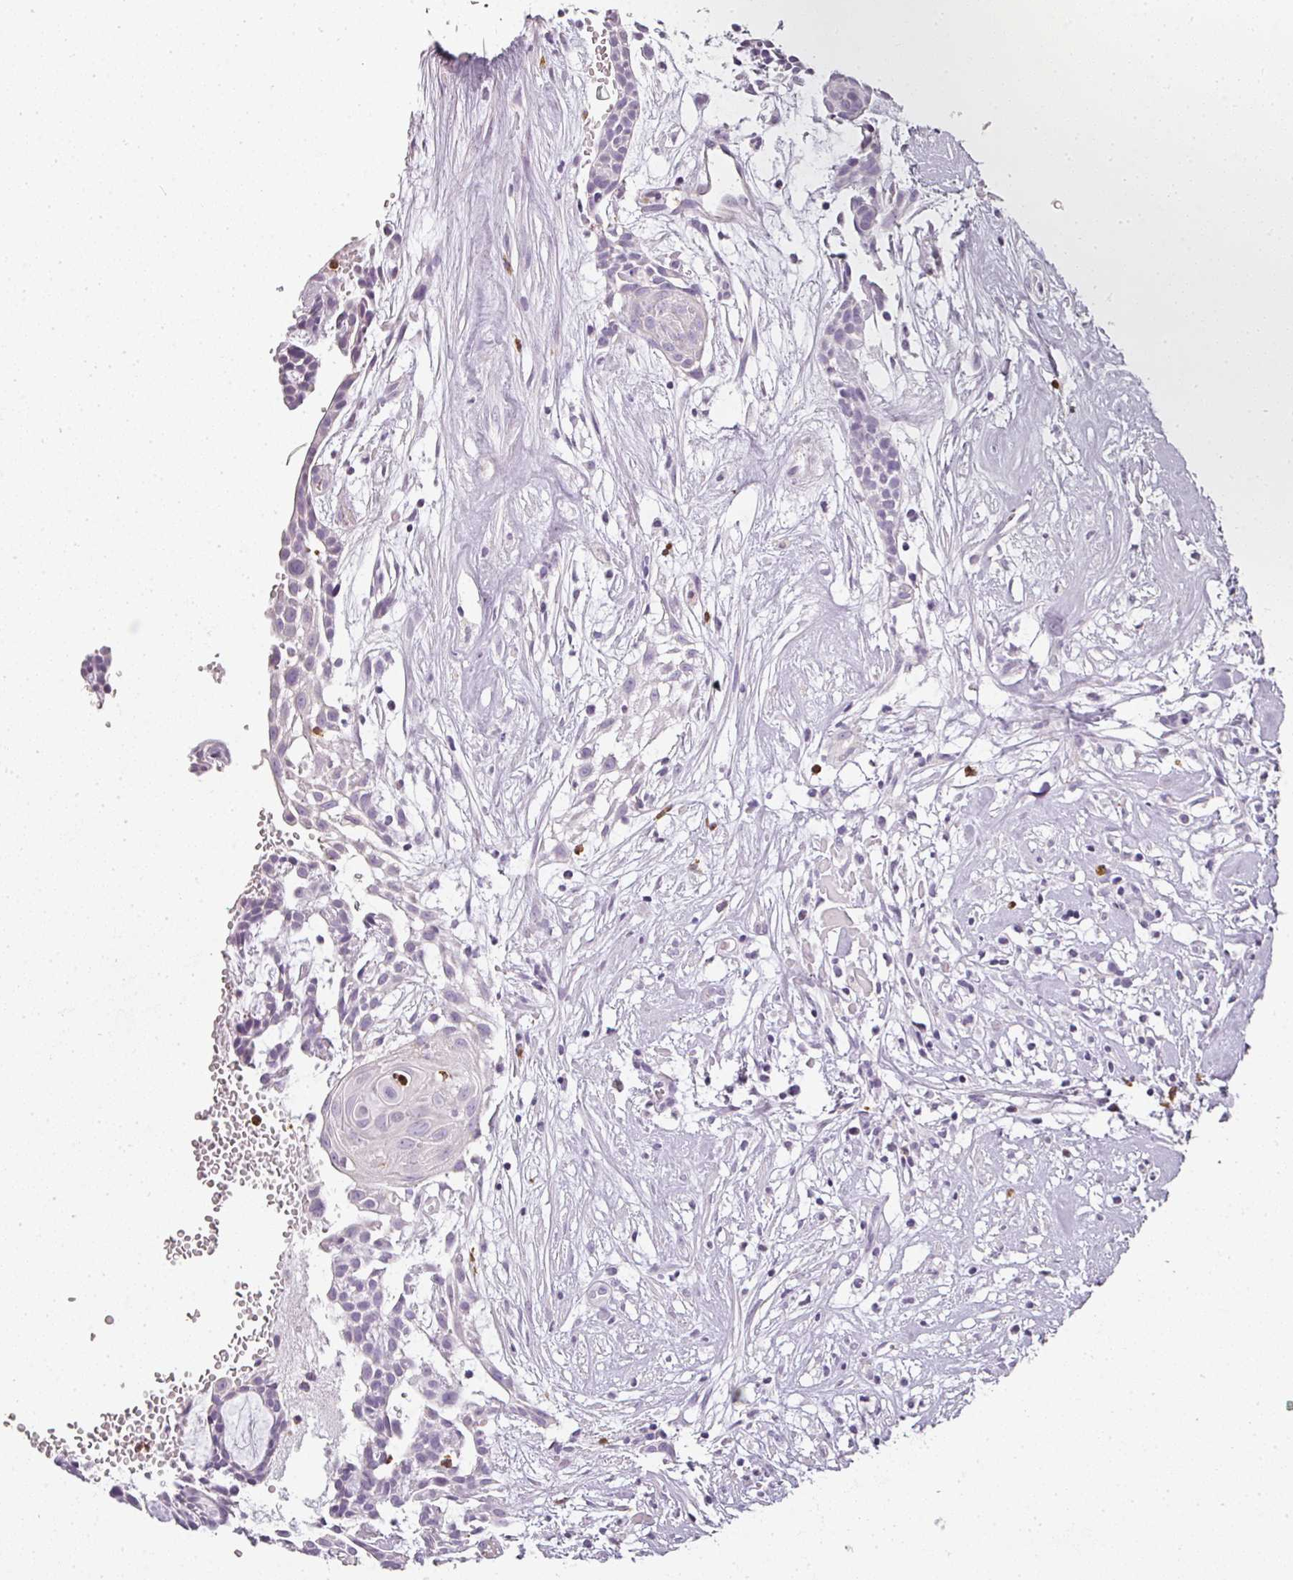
{"staining": {"intensity": "negative", "quantity": "none", "location": "none"}, "tissue": "head and neck cancer", "cell_type": "Tumor cells", "image_type": "cancer", "snomed": [{"axis": "morphology", "description": "Adenocarcinoma, NOS"}, {"axis": "topography", "description": "Subcutis"}, {"axis": "topography", "description": "Head-Neck"}], "caption": "Immunohistochemistry (IHC) histopathology image of neoplastic tissue: head and neck adenocarcinoma stained with DAB shows no significant protein expression in tumor cells. The staining was performed using DAB (3,3'-diaminobenzidine) to visualize the protein expression in brown, while the nuclei were stained in blue with hematoxylin (Magnification: 20x).", "gene": "CAMP", "patient": {"sex": "female", "age": 73}}